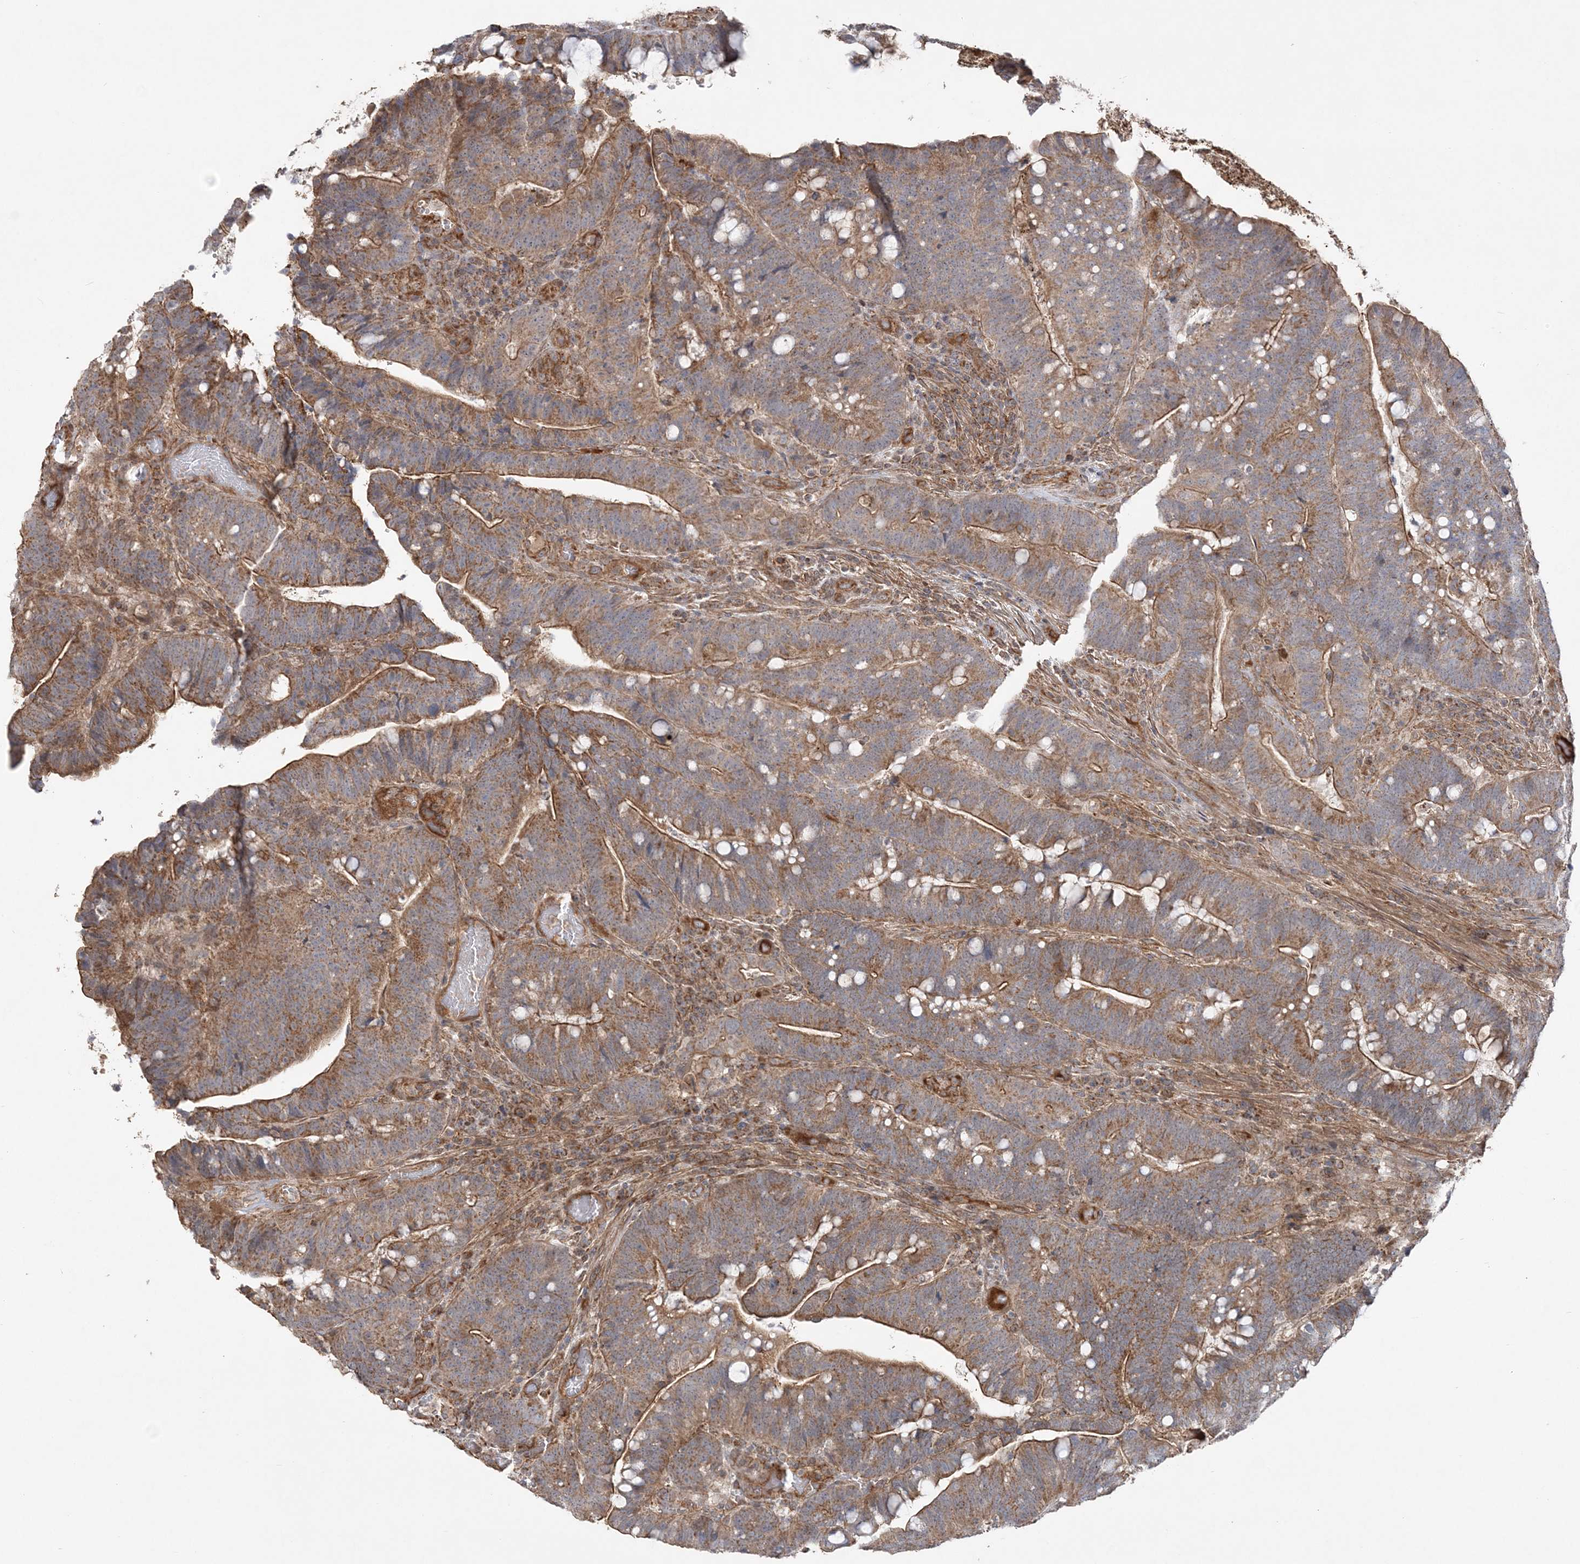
{"staining": {"intensity": "moderate", "quantity": ">75%", "location": "cytoplasmic/membranous"}, "tissue": "colorectal cancer", "cell_type": "Tumor cells", "image_type": "cancer", "snomed": [{"axis": "morphology", "description": "Adenocarcinoma, NOS"}, {"axis": "topography", "description": "Colon"}], "caption": "Colorectal cancer (adenocarcinoma) was stained to show a protein in brown. There is medium levels of moderate cytoplasmic/membranous expression in approximately >75% of tumor cells. (Stains: DAB in brown, nuclei in blue, Microscopy: brightfield microscopy at high magnification).", "gene": "SCLT1", "patient": {"sex": "female", "age": 66}}